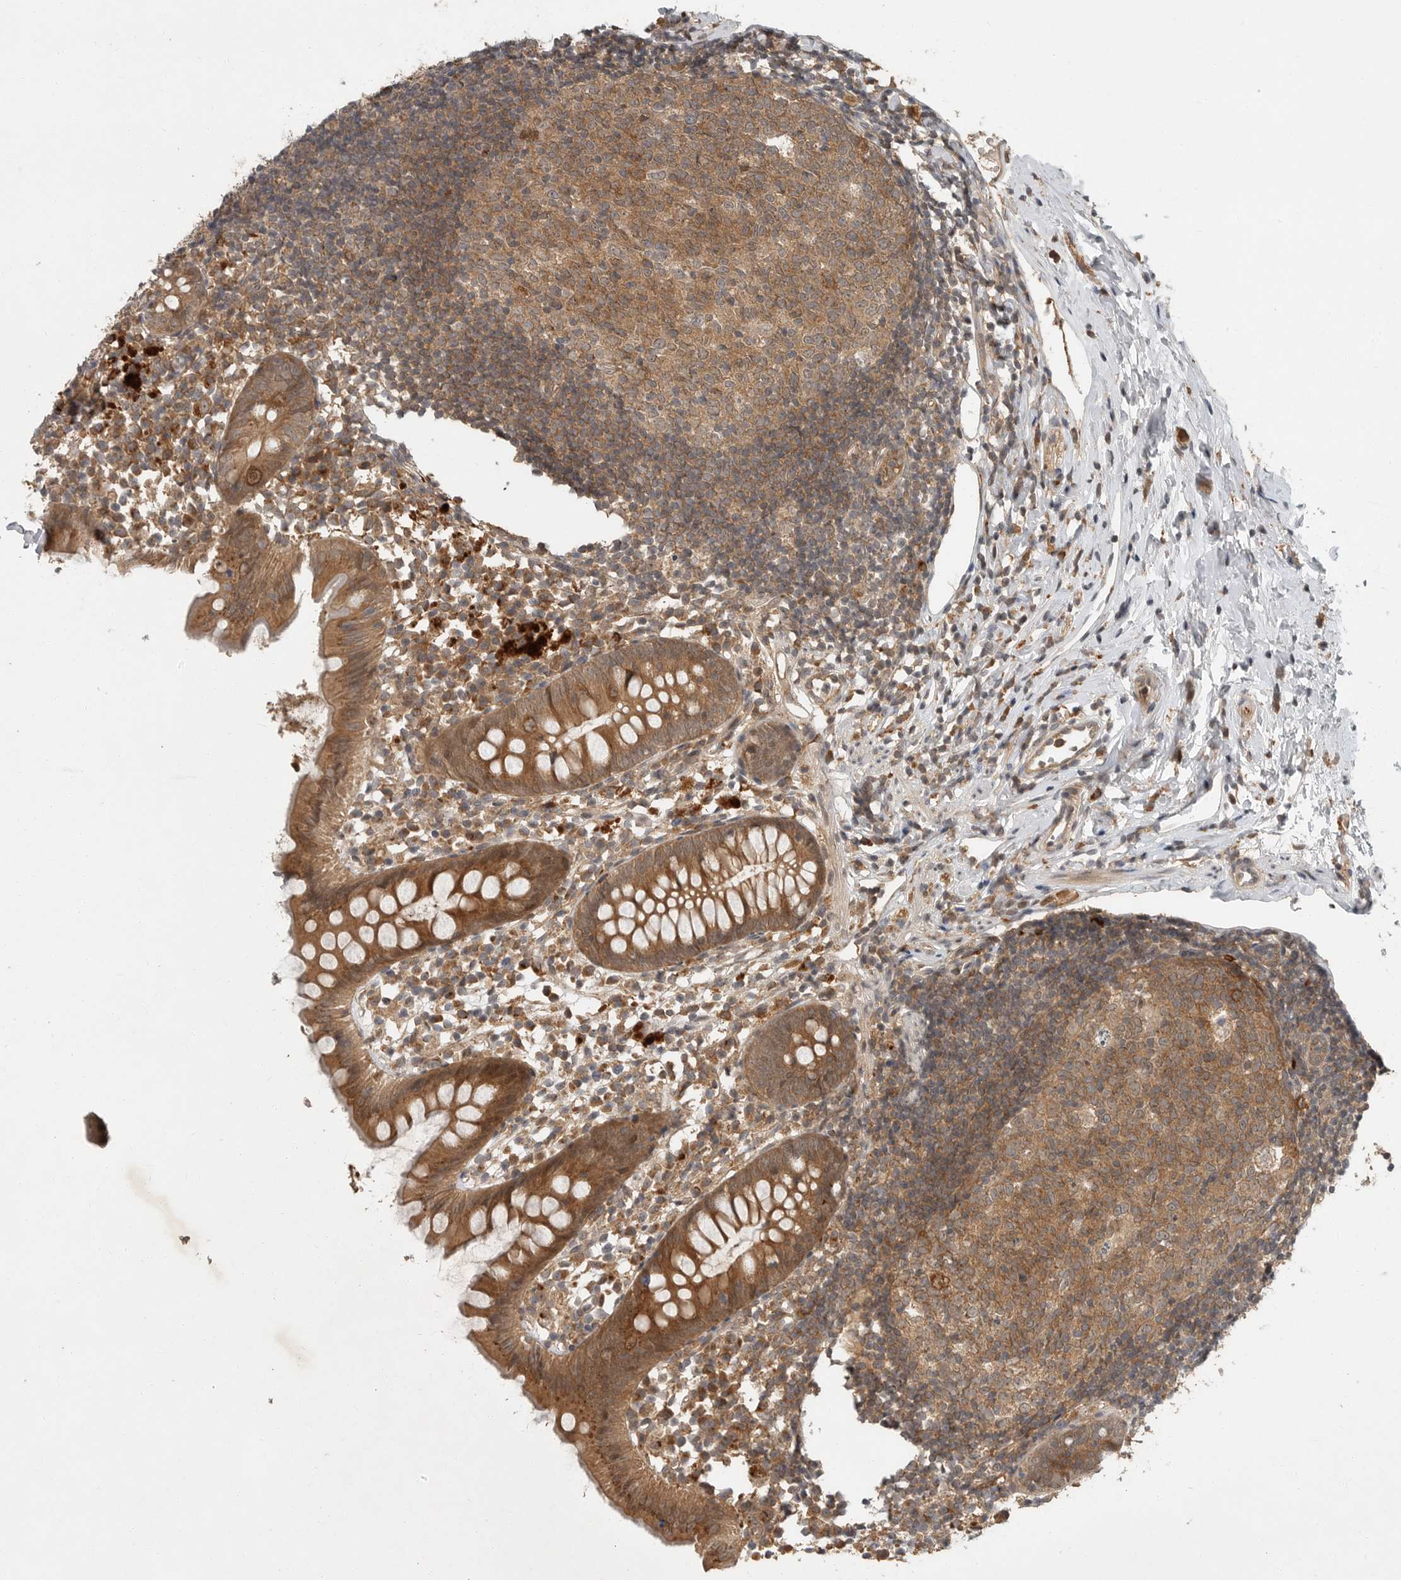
{"staining": {"intensity": "moderate", "quantity": ">75%", "location": "cytoplasmic/membranous"}, "tissue": "appendix", "cell_type": "Glandular cells", "image_type": "normal", "snomed": [{"axis": "morphology", "description": "Normal tissue, NOS"}, {"axis": "topography", "description": "Appendix"}], "caption": "Appendix stained with IHC shows moderate cytoplasmic/membranous positivity in about >75% of glandular cells. The protein of interest is shown in brown color, while the nuclei are stained blue.", "gene": "OSBPL9", "patient": {"sex": "female", "age": 20}}